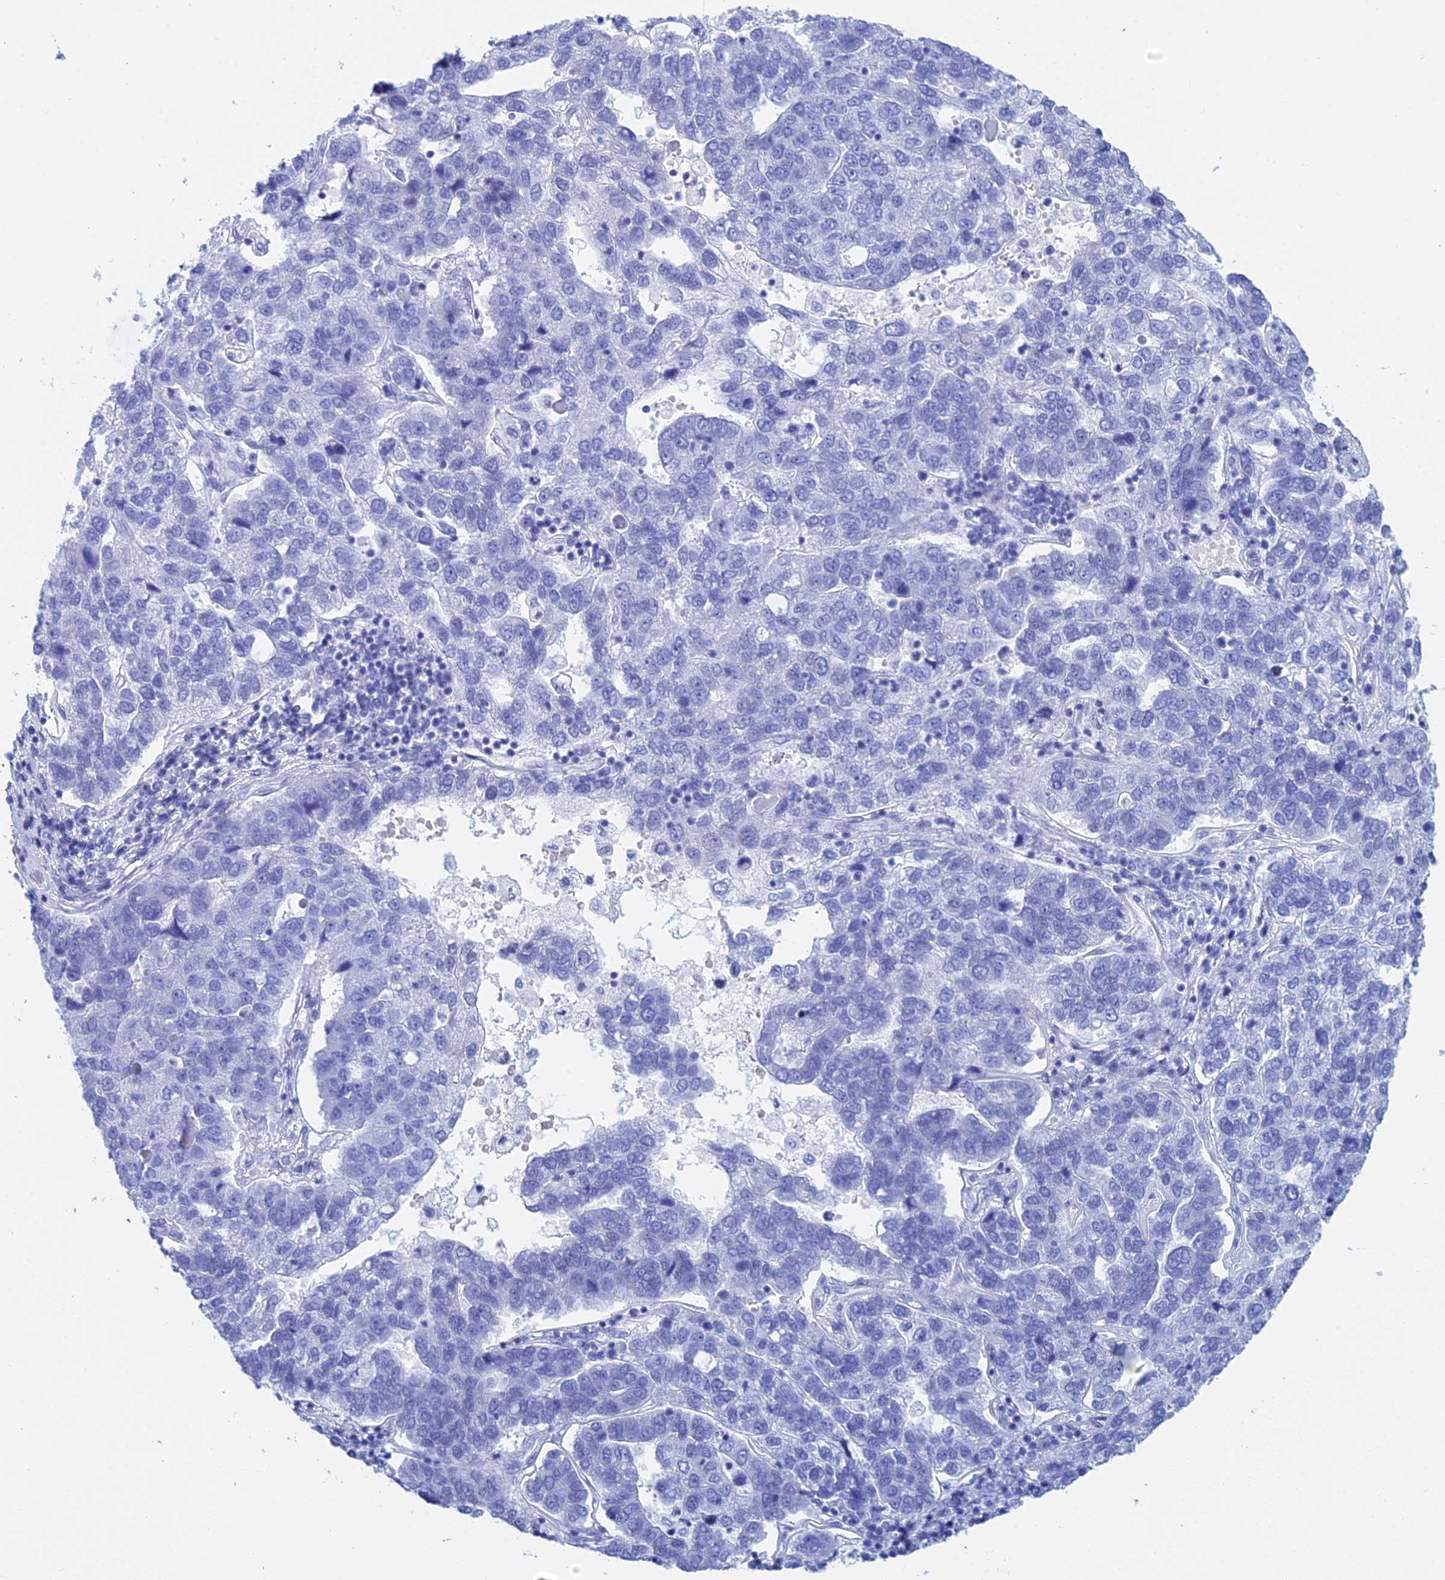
{"staining": {"intensity": "negative", "quantity": "none", "location": "none"}, "tissue": "pancreatic cancer", "cell_type": "Tumor cells", "image_type": "cancer", "snomed": [{"axis": "morphology", "description": "Adenocarcinoma, NOS"}, {"axis": "topography", "description": "Pancreas"}], "caption": "High power microscopy photomicrograph of an IHC histopathology image of pancreatic cancer, revealing no significant positivity in tumor cells.", "gene": "TEX101", "patient": {"sex": "female", "age": 61}}